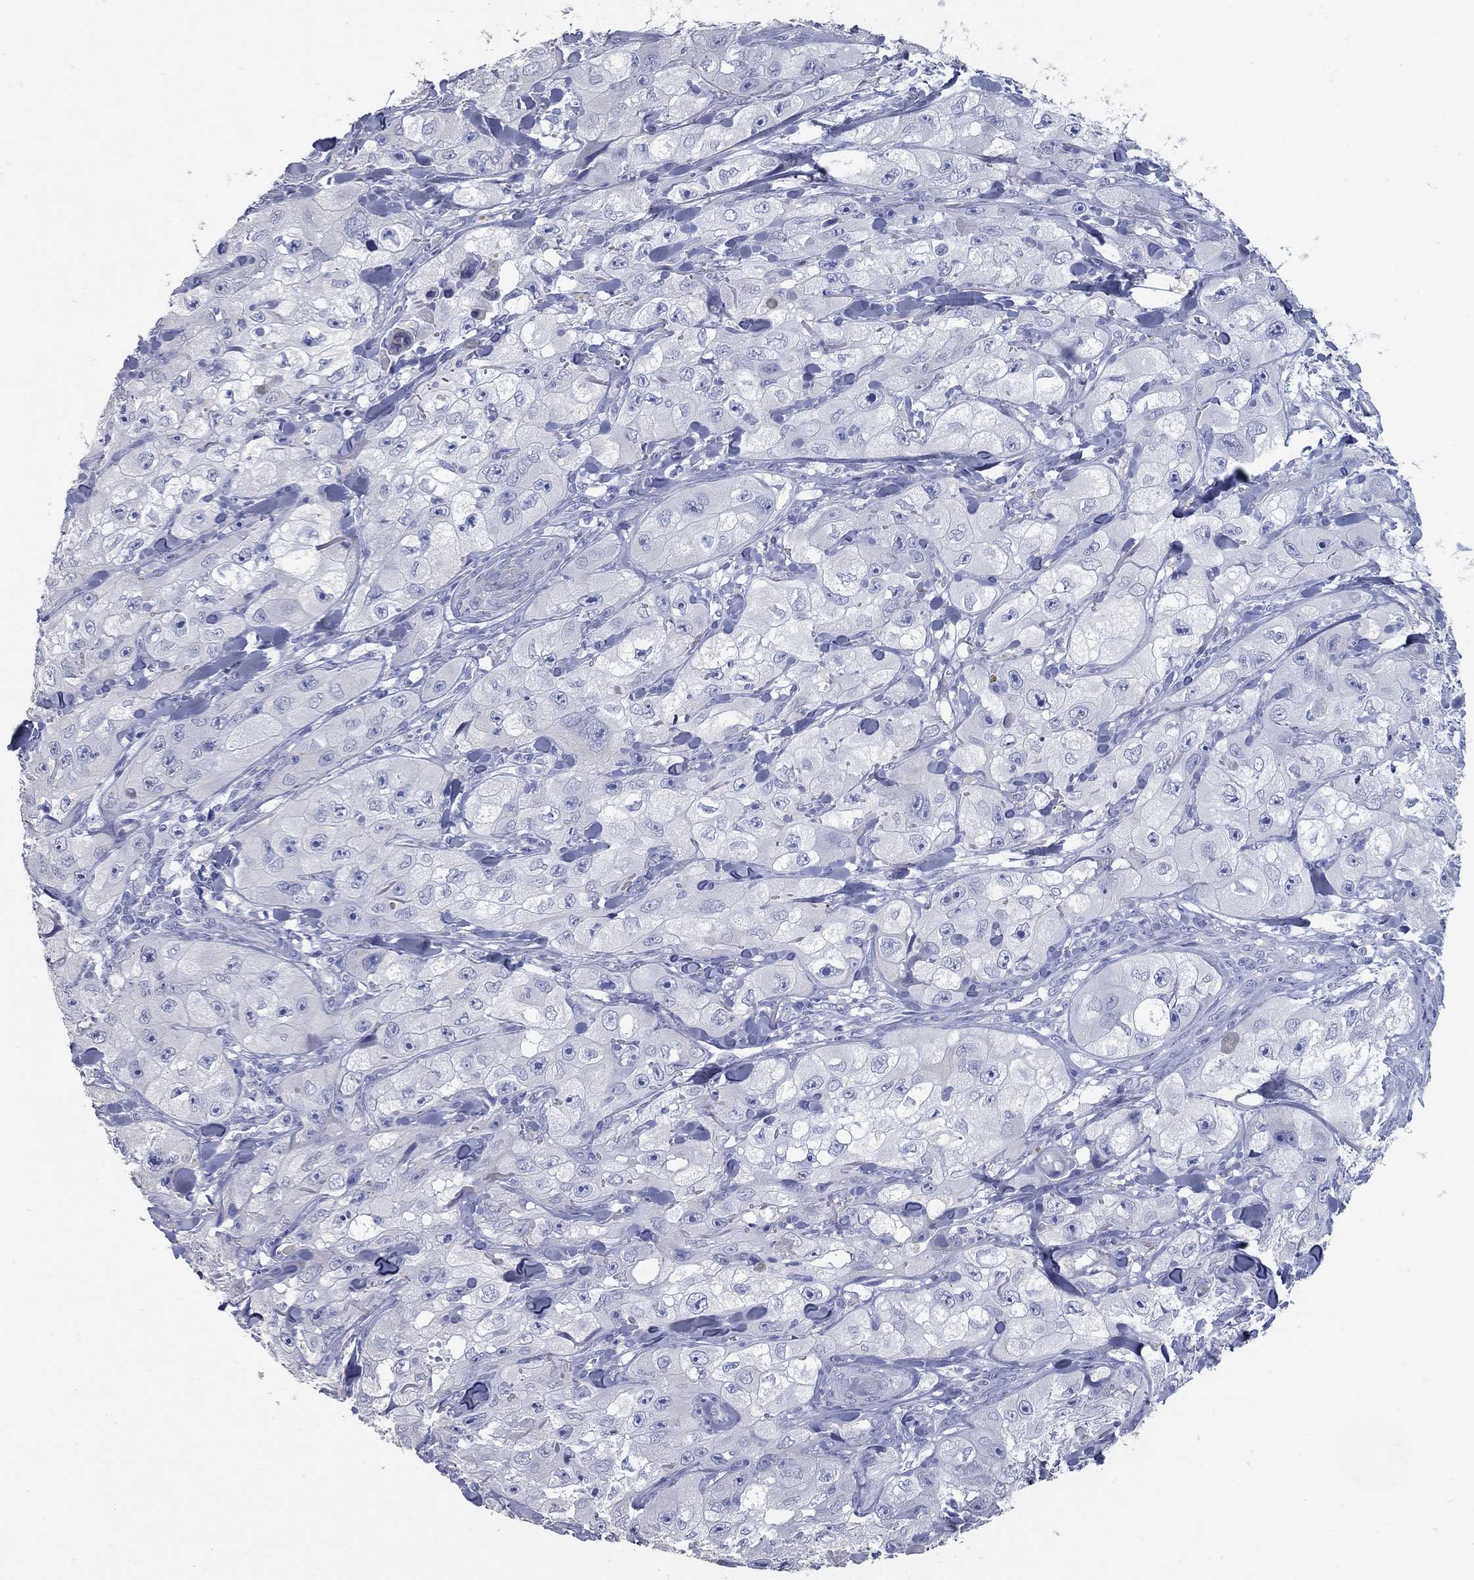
{"staining": {"intensity": "negative", "quantity": "none", "location": "none"}, "tissue": "skin cancer", "cell_type": "Tumor cells", "image_type": "cancer", "snomed": [{"axis": "morphology", "description": "Squamous cell carcinoma, NOS"}, {"axis": "topography", "description": "Skin"}, {"axis": "topography", "description": "Subcutis"}], "caption": "A photomicrograph of human squamous cell carcinoma (skin) is negative for staining in tumor cells.", "gene": "TAC1", "patient": {"sex": "male", "age": 73}}